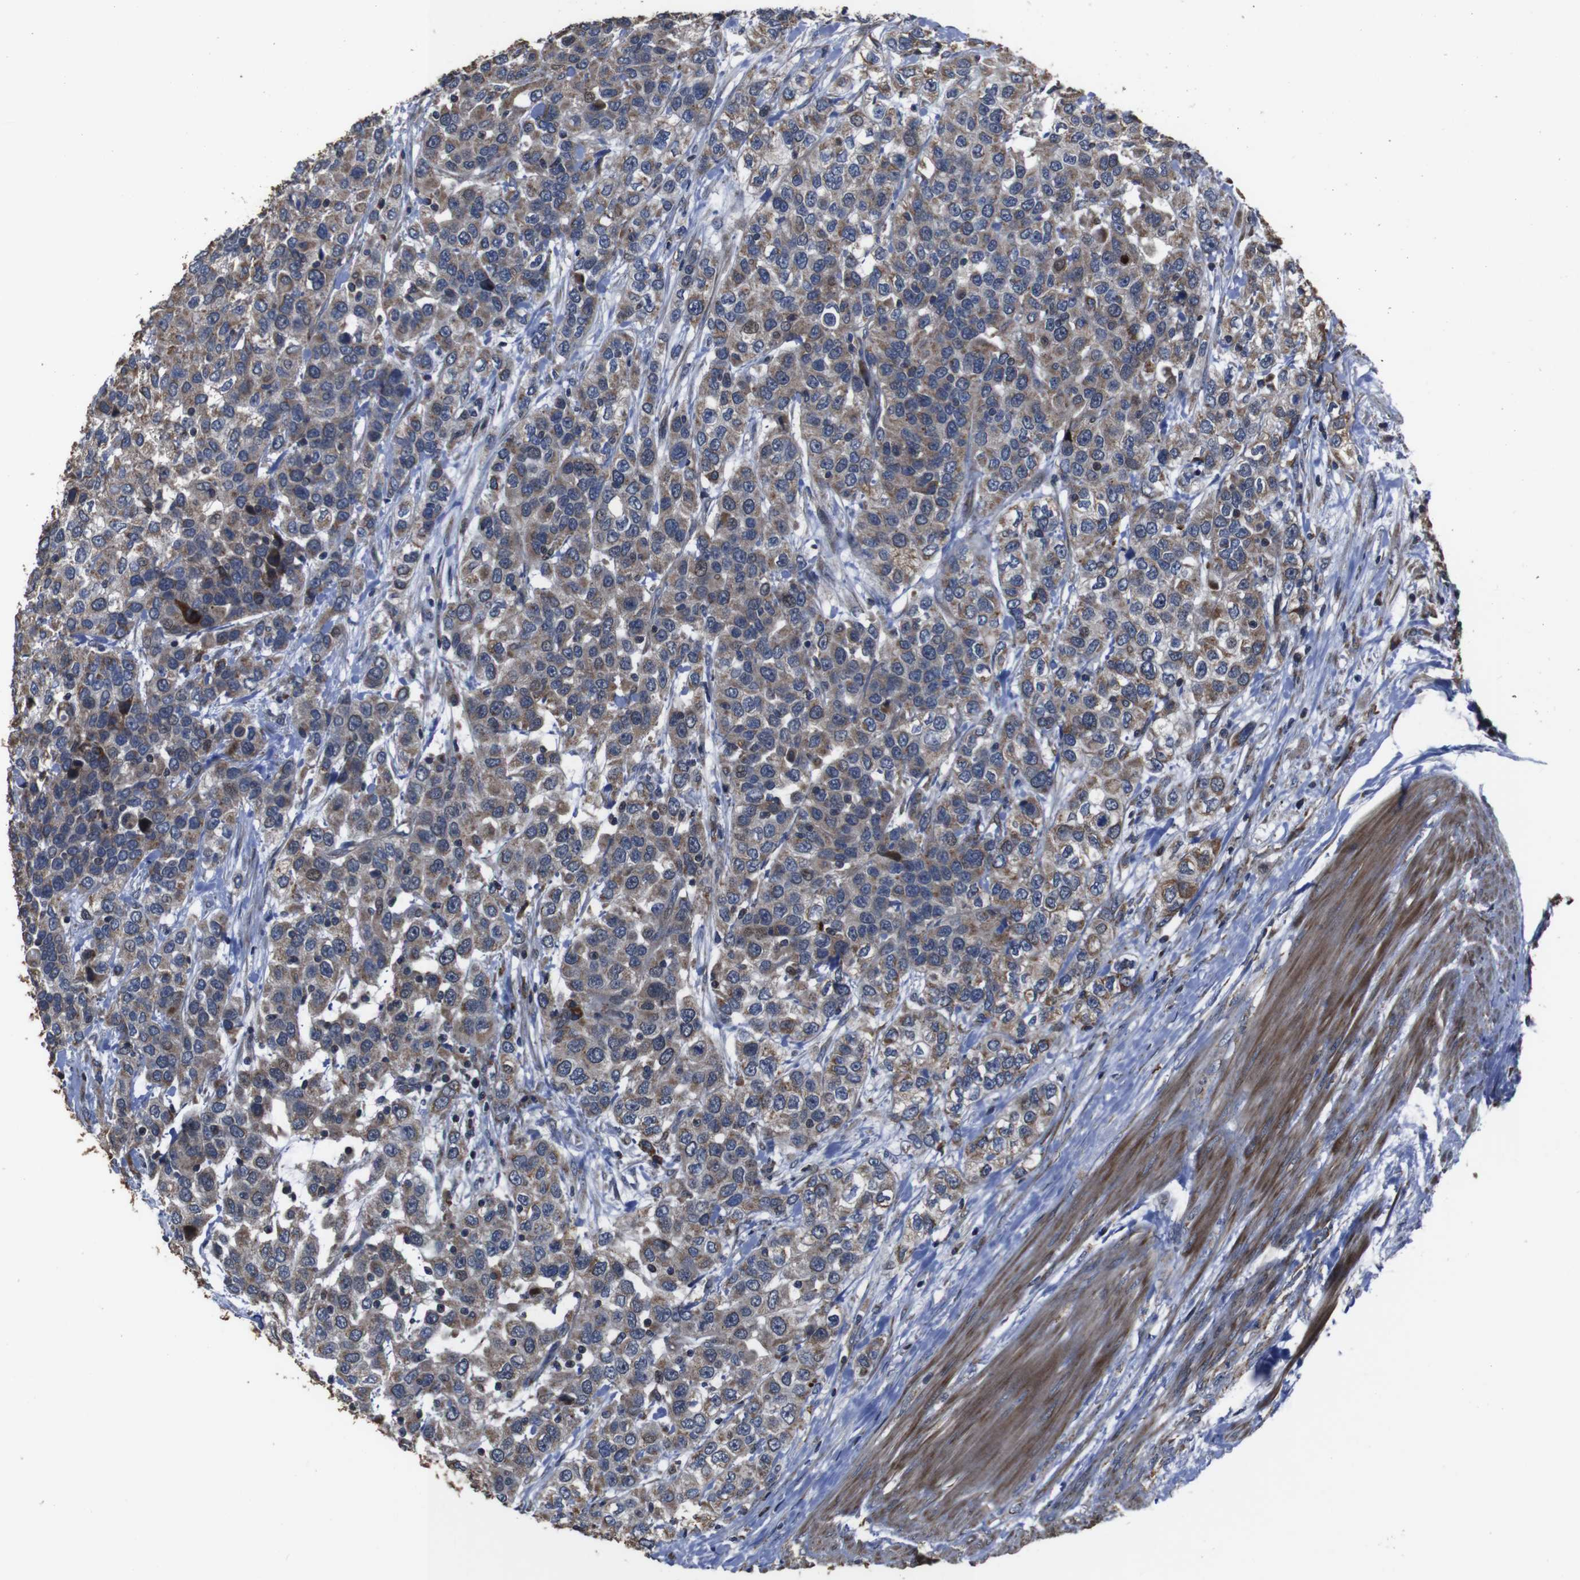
{"staining": {"intensity": "moderate", "quantity": ">75%", "location": "cytoplasmic/membranous"}, "tissue": "urothelial cancer", "cell_type": "Tumor cells", "image_type": "cancer", "snomed": [{"axis": "morphology", "description": "Urothelial carcinoma, High grade"}, {"axis": "topography", "description": "Urinary bladder"}], "caption": "A histopathology image of urothelial cancer stained for a protein shows moderate cytoplasmic/membranous brown staining in tumor cells.", "gene": "SNN", "patient": {"sex": "female", "age": 80}}